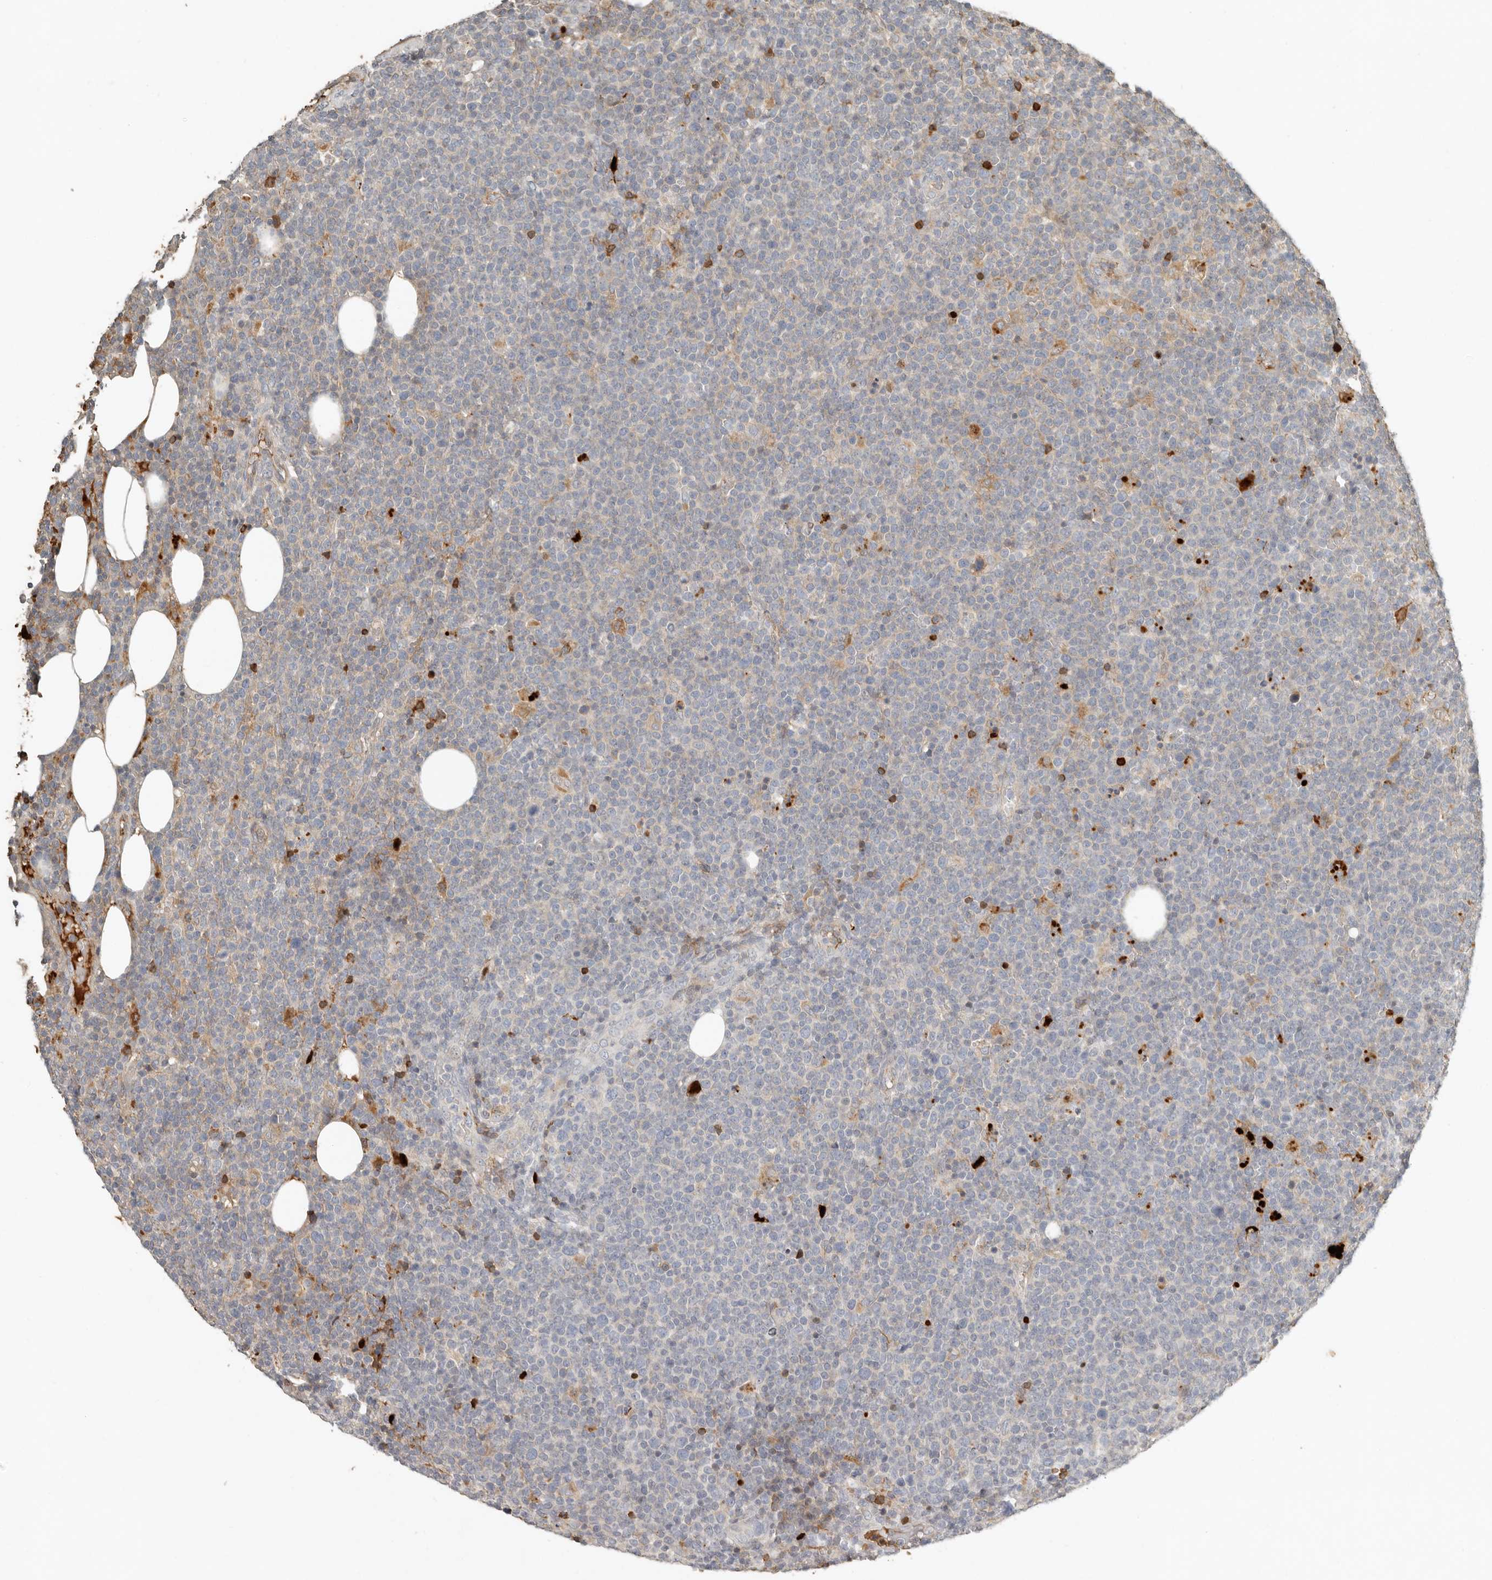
{"staining": {"intensity": "moderate", "quantity": "<25%", "location": "cytoplasmic/membranous"}, "tissue": "lymphoma", "cell_type": "Tumor cells", "image_type": "cancer", "snomed": [{"axis": "morphology", "description": "Malignant lymphoma, non-Hodgkin's type, High grade"}, {"axis": "topography", "description": "Lymph node"}], "caption": "About <25% of tumor cells in malignant lymphoma, non-Hodgkin's type (high-grade) display moderate cytoplasmic/membranous protein staining as visualized by brown immunohistochemical staining.", "gene": "KLHL38", "patient": {"sex": "male", "age": 61}}